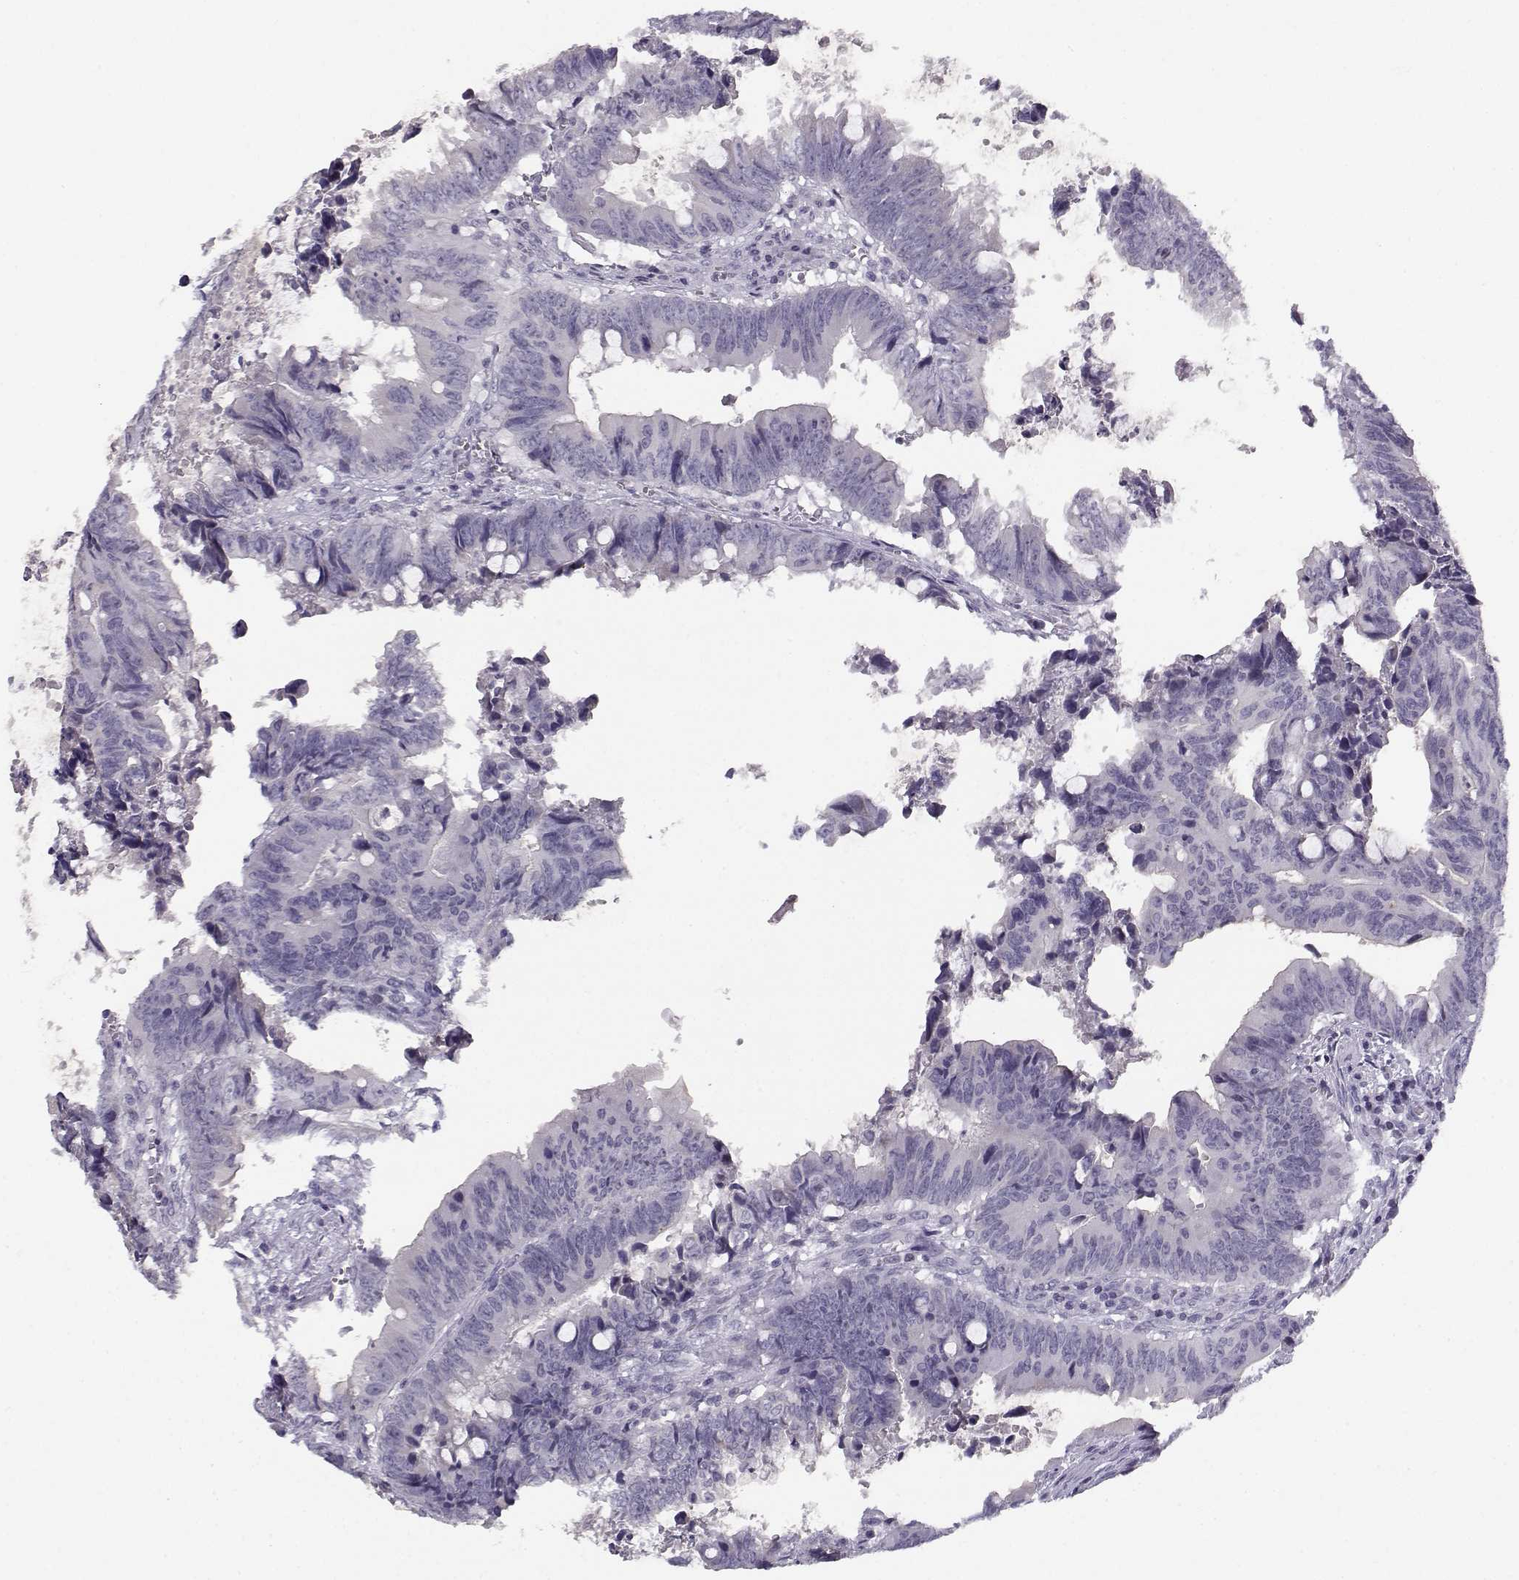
{"staining": {"intensity": "negative", "quantity": "none", "location": "none"}, "tissue": "colorectal cancer", "cell_type": "Tumor cells", "image_type": "cancer", "snomed": [{"axis": "morphology", "description": "Adenocarcinoma, NOS"}, {"axis": "topography", "description": "Colon"}], "caption": "A high-resolution photomicrograph shows immunohistochemistry (IHC) staining of colorectal cancer (adenocarcinoma), which displays no significant positivity in tumor cells.", "gene": "DDX25", "patient": {"sex": "female", "age": 82}}